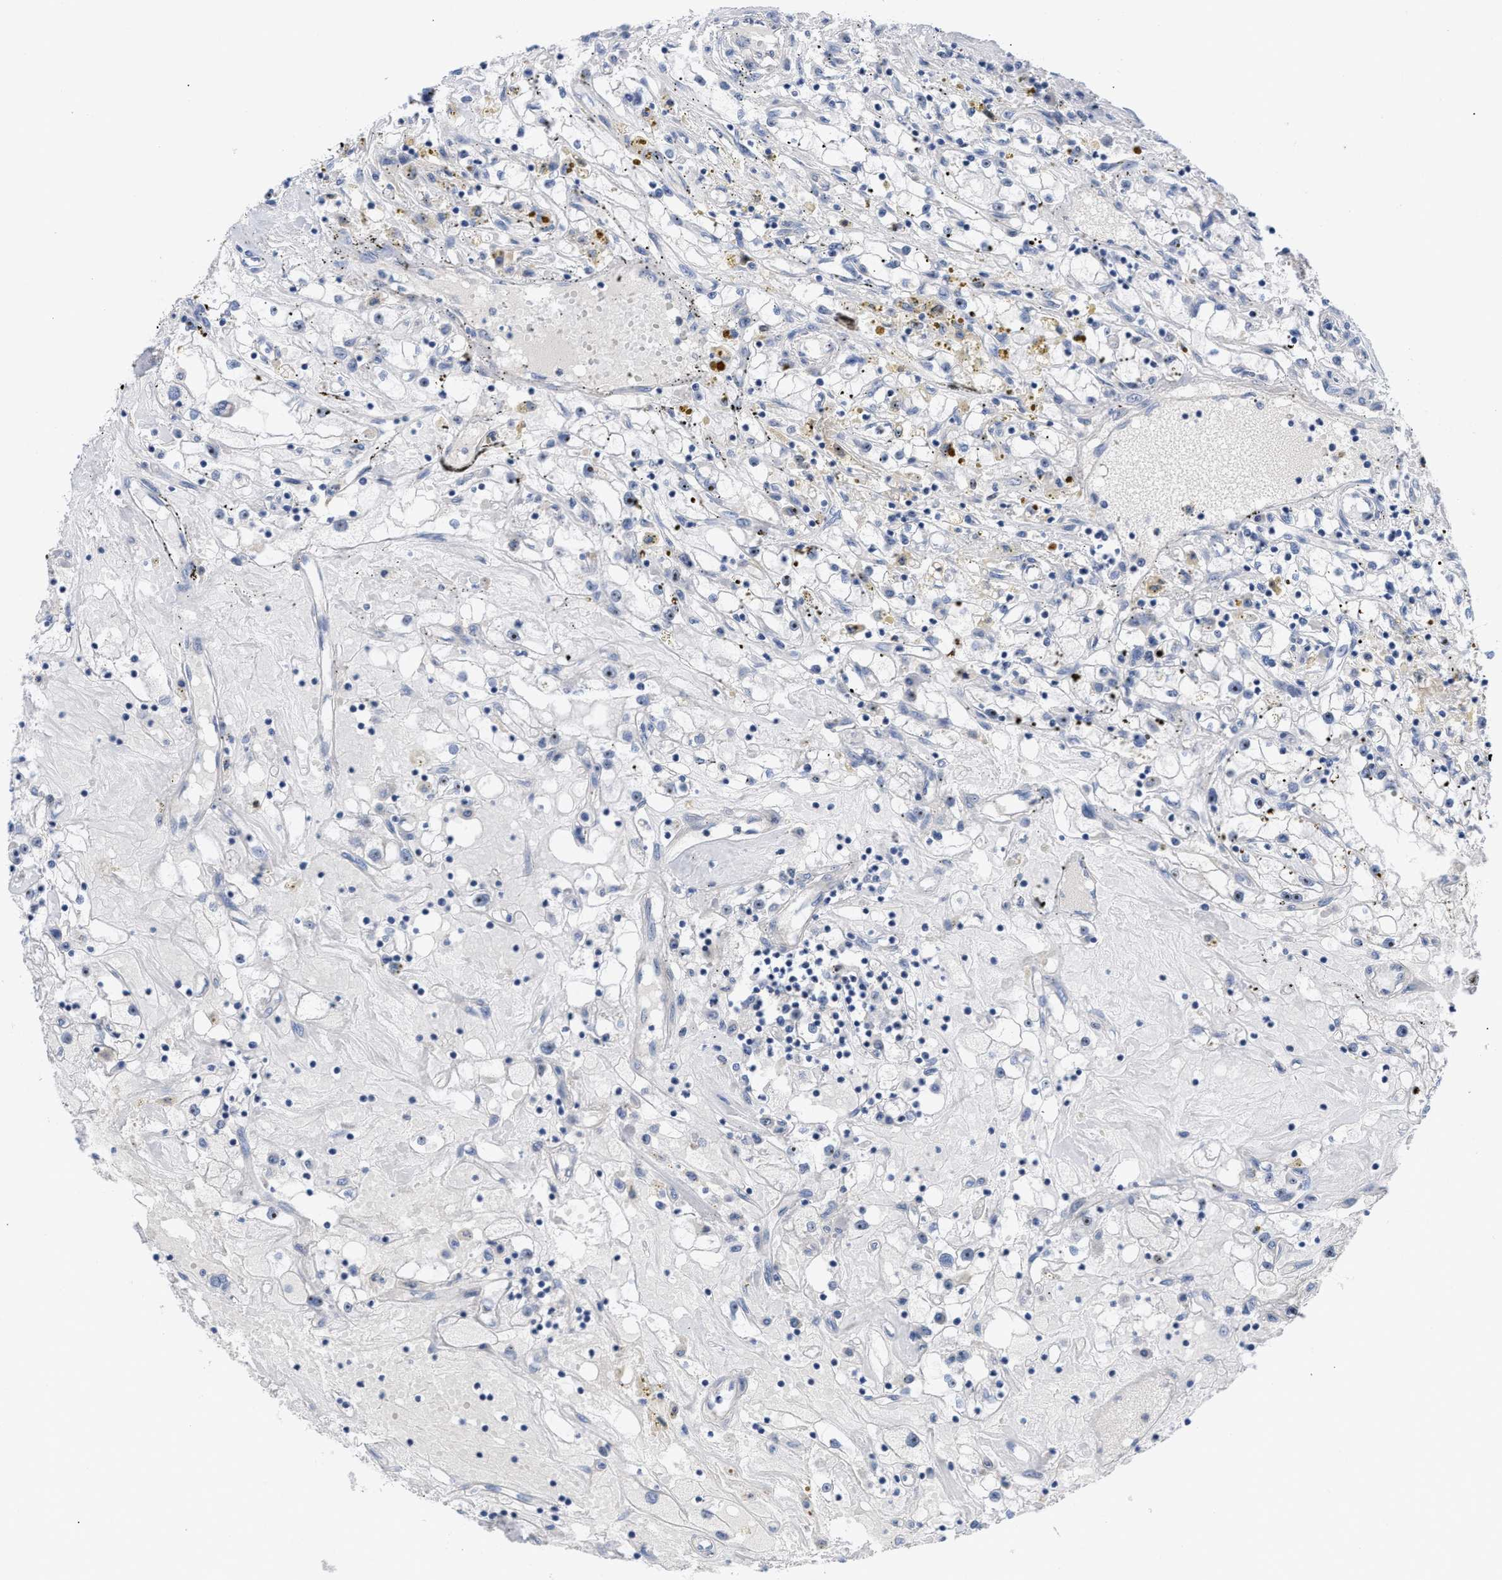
{"staining": {"intensity": "moderate", "quantity": "<25%", "location": "nuclear"}, "tissue": "renal cancer", "cell_type": "Tumor cells", "image_type": "cancer", "snomed": [{"axis": "morphology", "description": "Adenocarcinoma, NOS"}, {"axis": "topography", "description": "Kidney"}], "caption": "A histopathology image of renal cancer (adenocarcinoma) stained for a protein exhibits moderate nuclear brown staining in tumor cells. (brown staining indicates protein expression, while blue staining denotes nuclei).", "gene": "NOP58", "patient": {"sex": "male", "age": 56}}